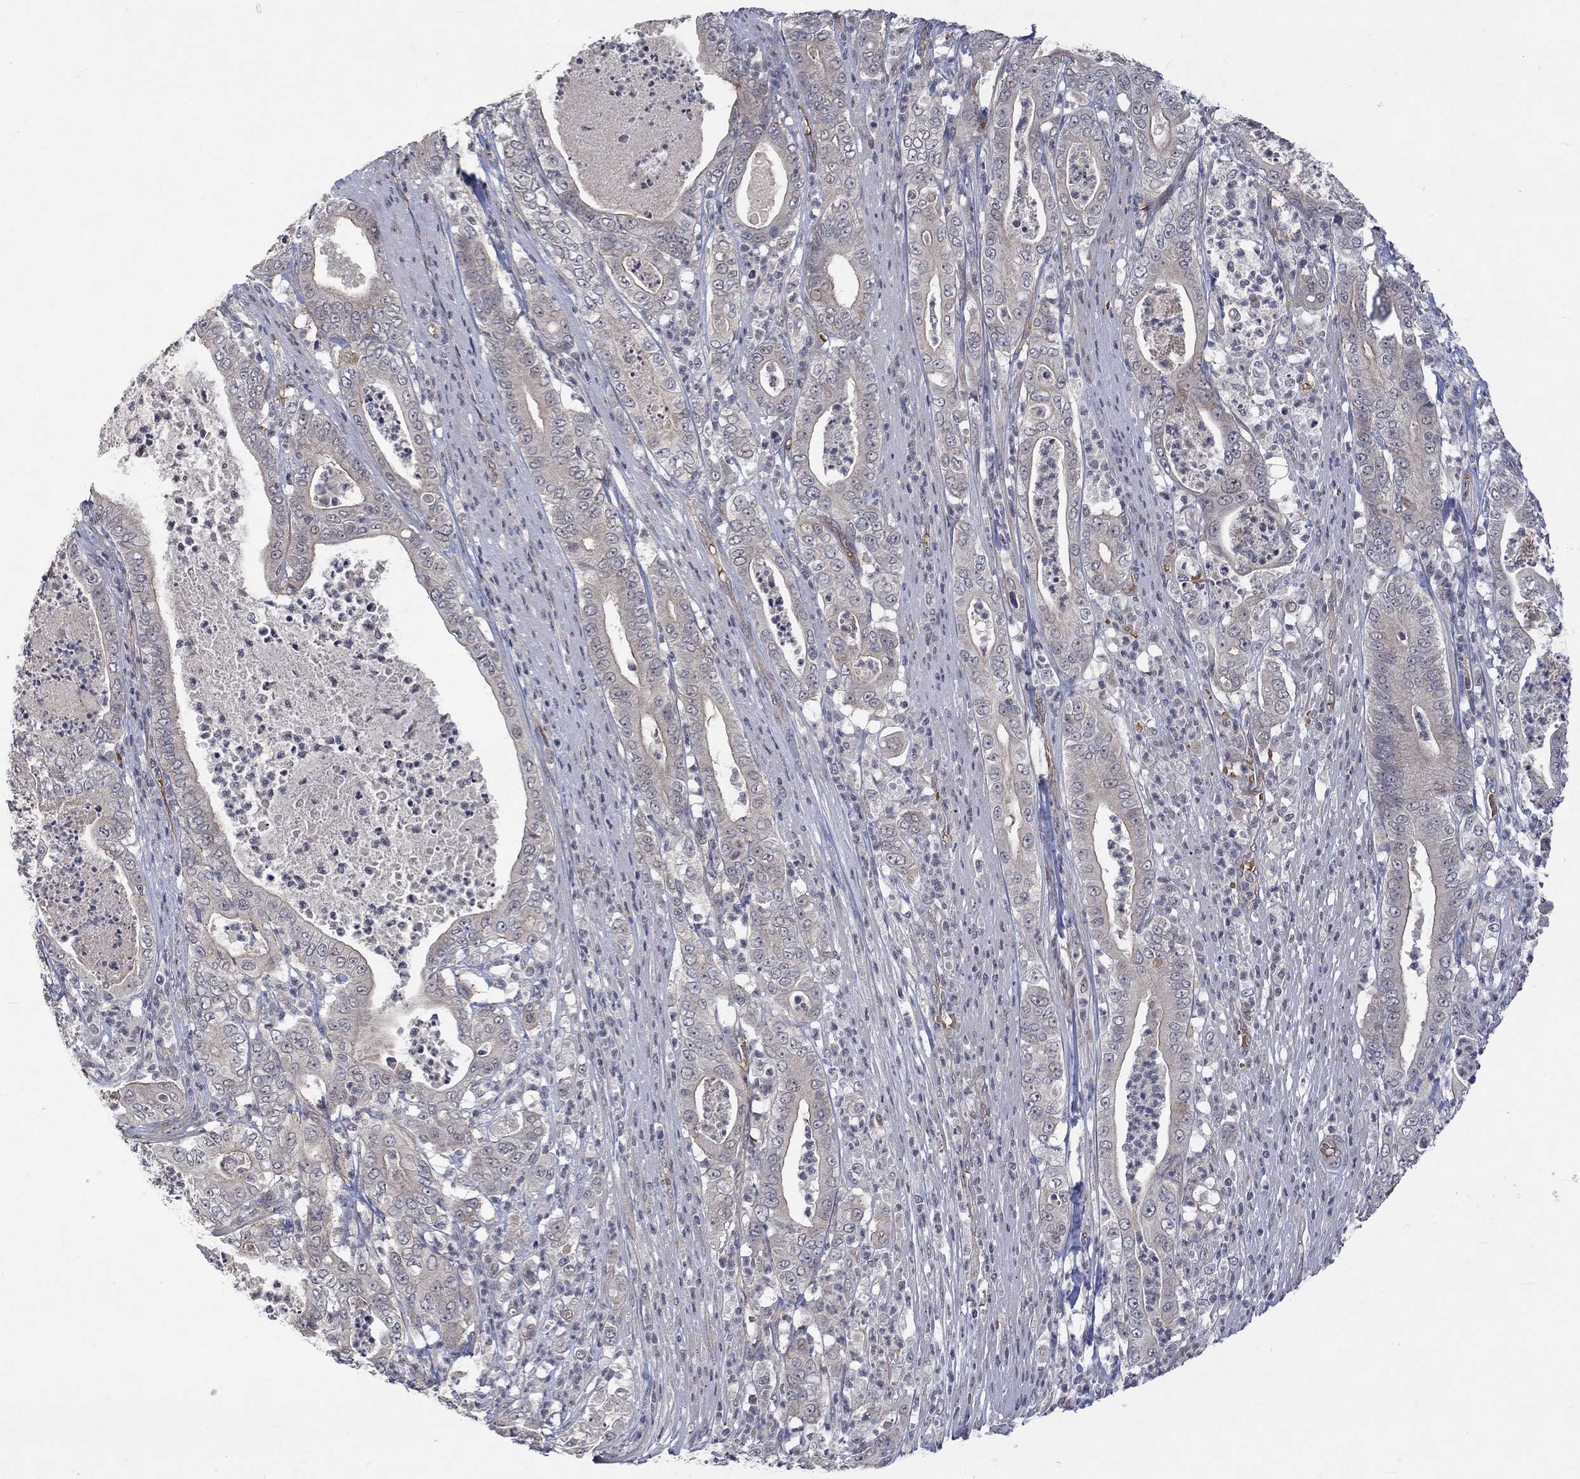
{"staining": {"intensity": "negative", "quantity": "none", "location": "none"}, "tissue": "pancreatic cancer", "cell_type": "Tumor cells", "image_type": "cancer", "snomed": [{"axis": "morphology", "description": "Adenocarcinoma, NOS"}, {"axis": "topography", "description": "Pancreas"}], "caption": "DAB immunohistochemical staining of human adenocarcinoma (pancreatic) shows no significant expression in tumor cells.", "gene": "GRIN2D", "patient": {"sex": "male", "age": 71}}